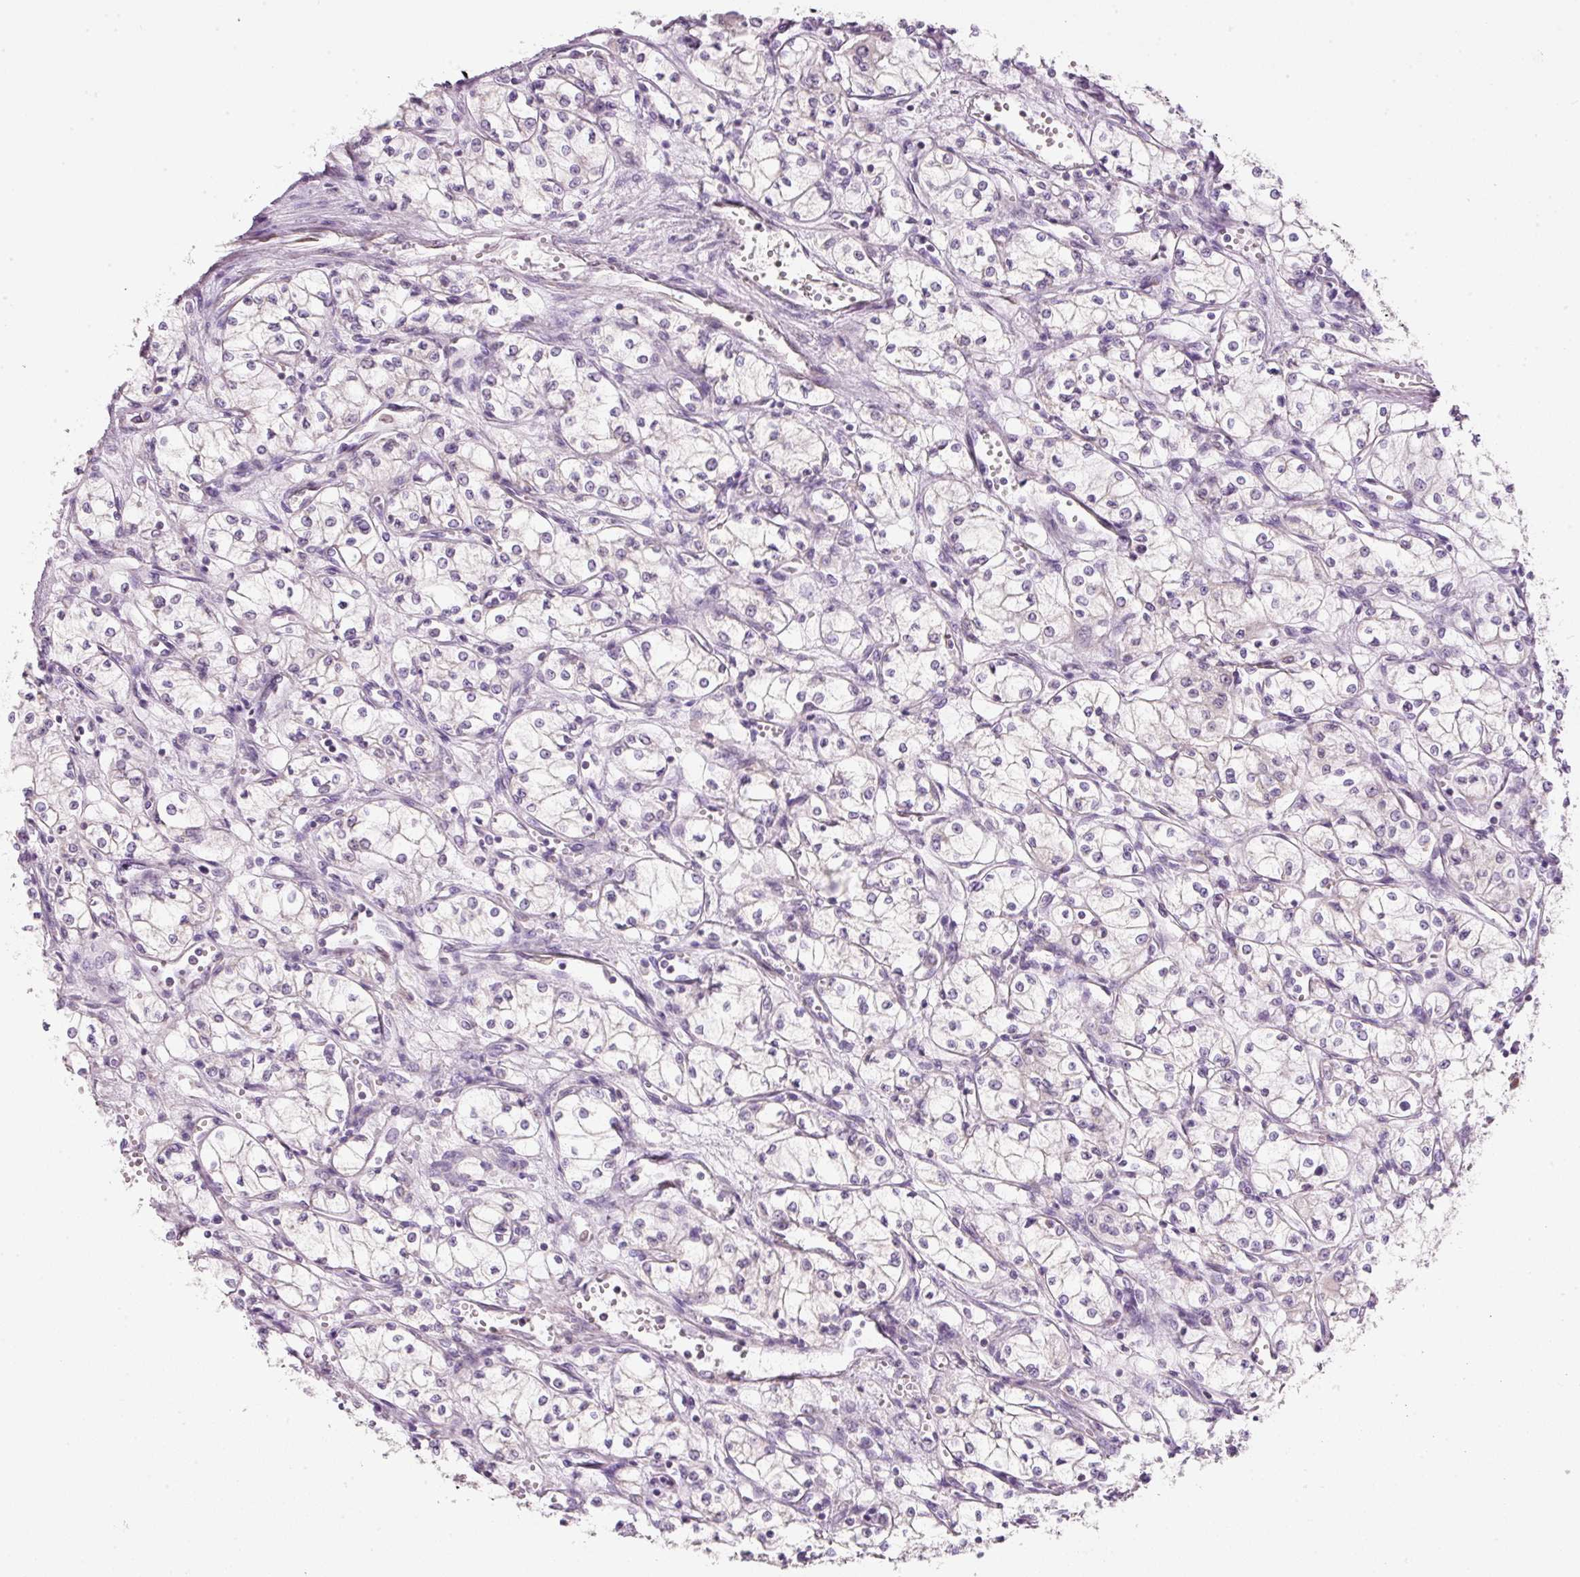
{"staining": {"intensity": "negative", "quantity": "none", "location": "none"}, "tissue": "renal cancer", "cell_type": "Tumor cells", "image_type": "cancer", "snomed": [{"axis": "morphology", "description": "Normal tissue, NOS"}, {"axis": "morphology", "description": "Adenocarcinoma, NOS"}, {"axis": "topography", "description": "Kidney"}], "caption": "DAB immunohistochemical staining of human renal adenocarcinoma shows no significant staining in tumor cells.", "gene": "FAM78B", "patient": {"sex": "male", "age": 59}}